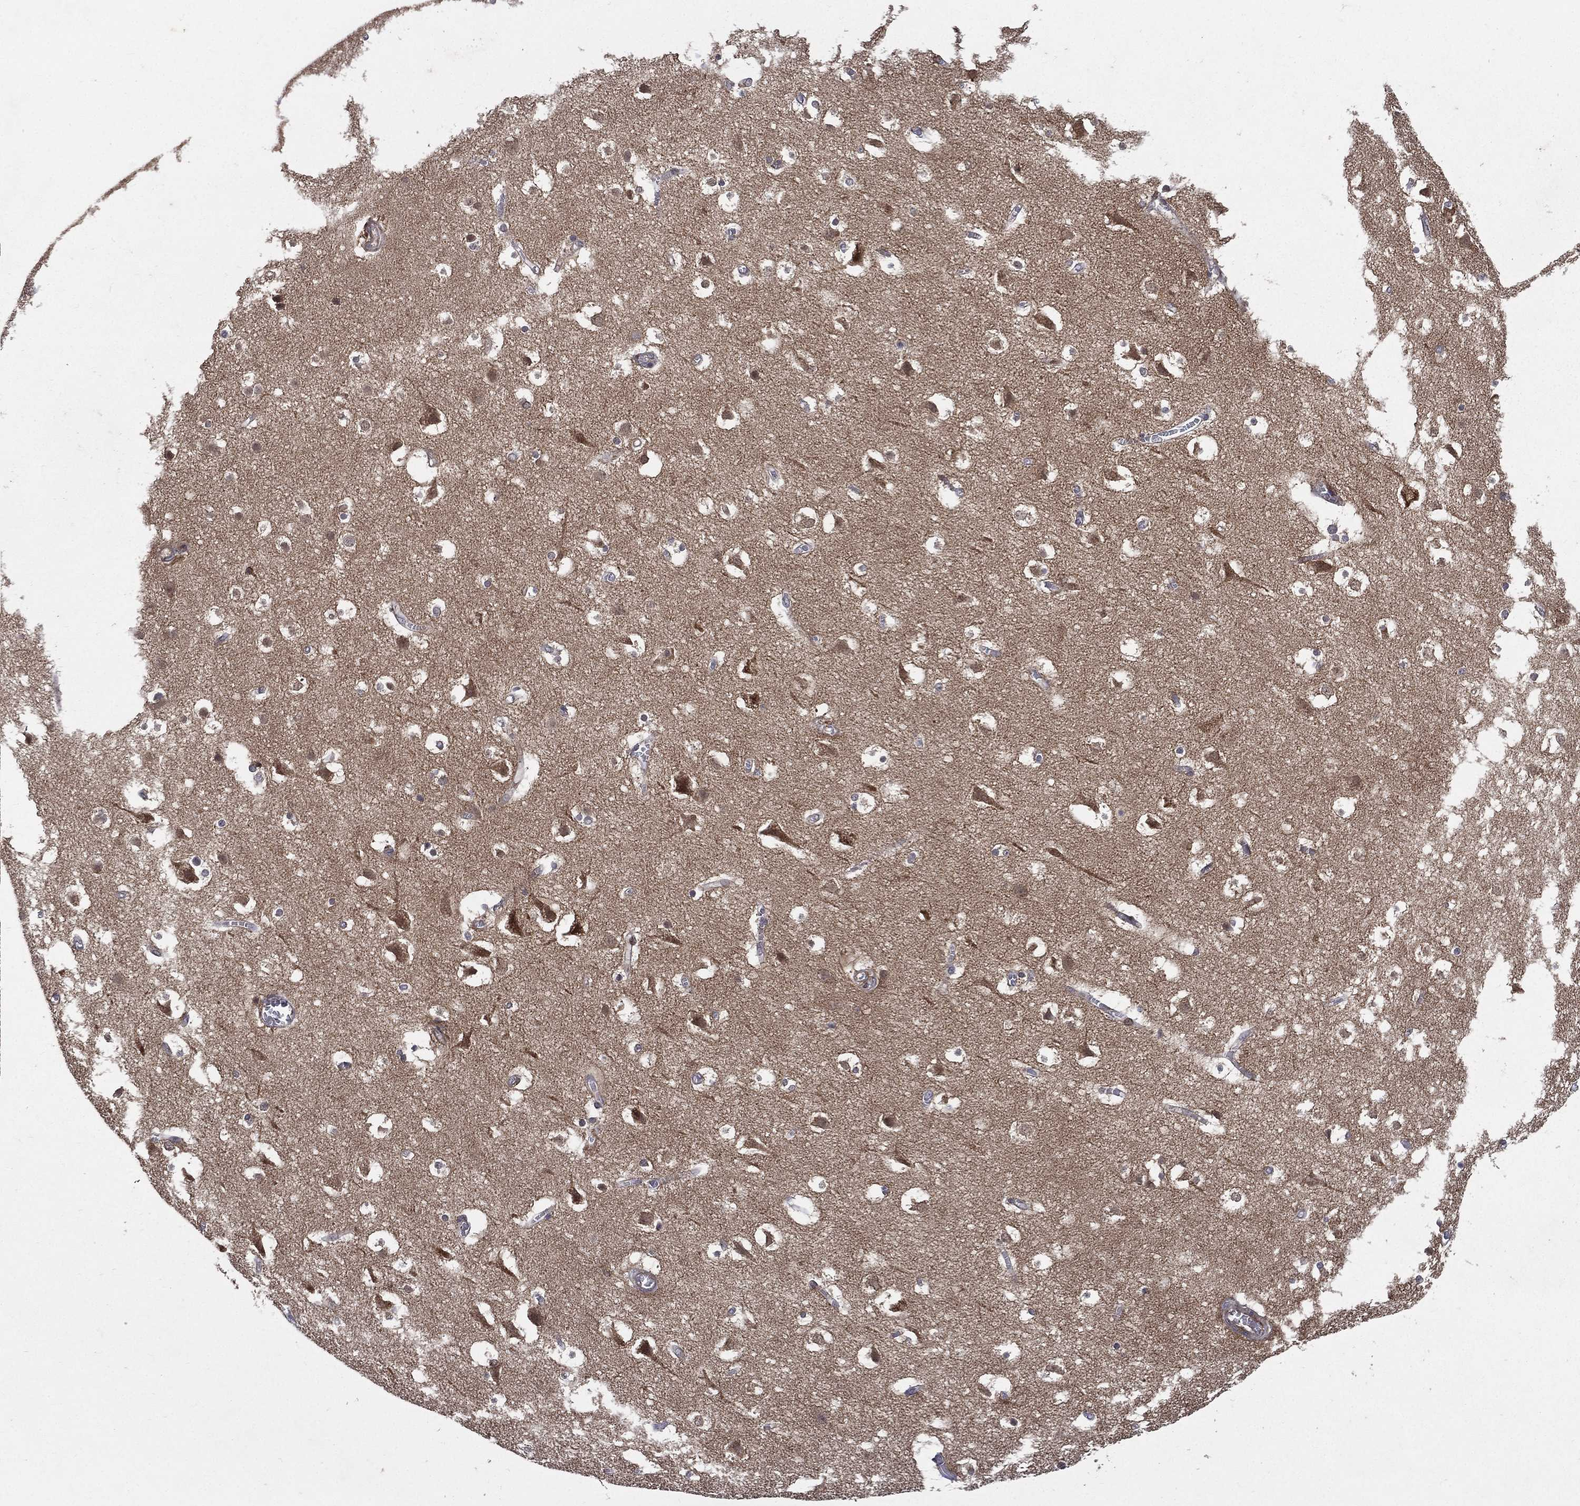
{"staining": {"intensity": "negative", "quantity": "none", "location": "none"}, "tissue": "cerebral cortex", "cell_type": "Endothelial cells", "image_type": "normal", "snomed": [{"axis": "morphology", "description": "Normal tissue, NOS"}, {"axis": "topography", "description": "Cerebral cortex"}], "caption": "Immunohistochemistry (IHC) of benign human cerebral cortex reveals no expression in endothelial cells.", "gene": "RAB11FIP4", "patient": {"sex": "male", "age": 59}}